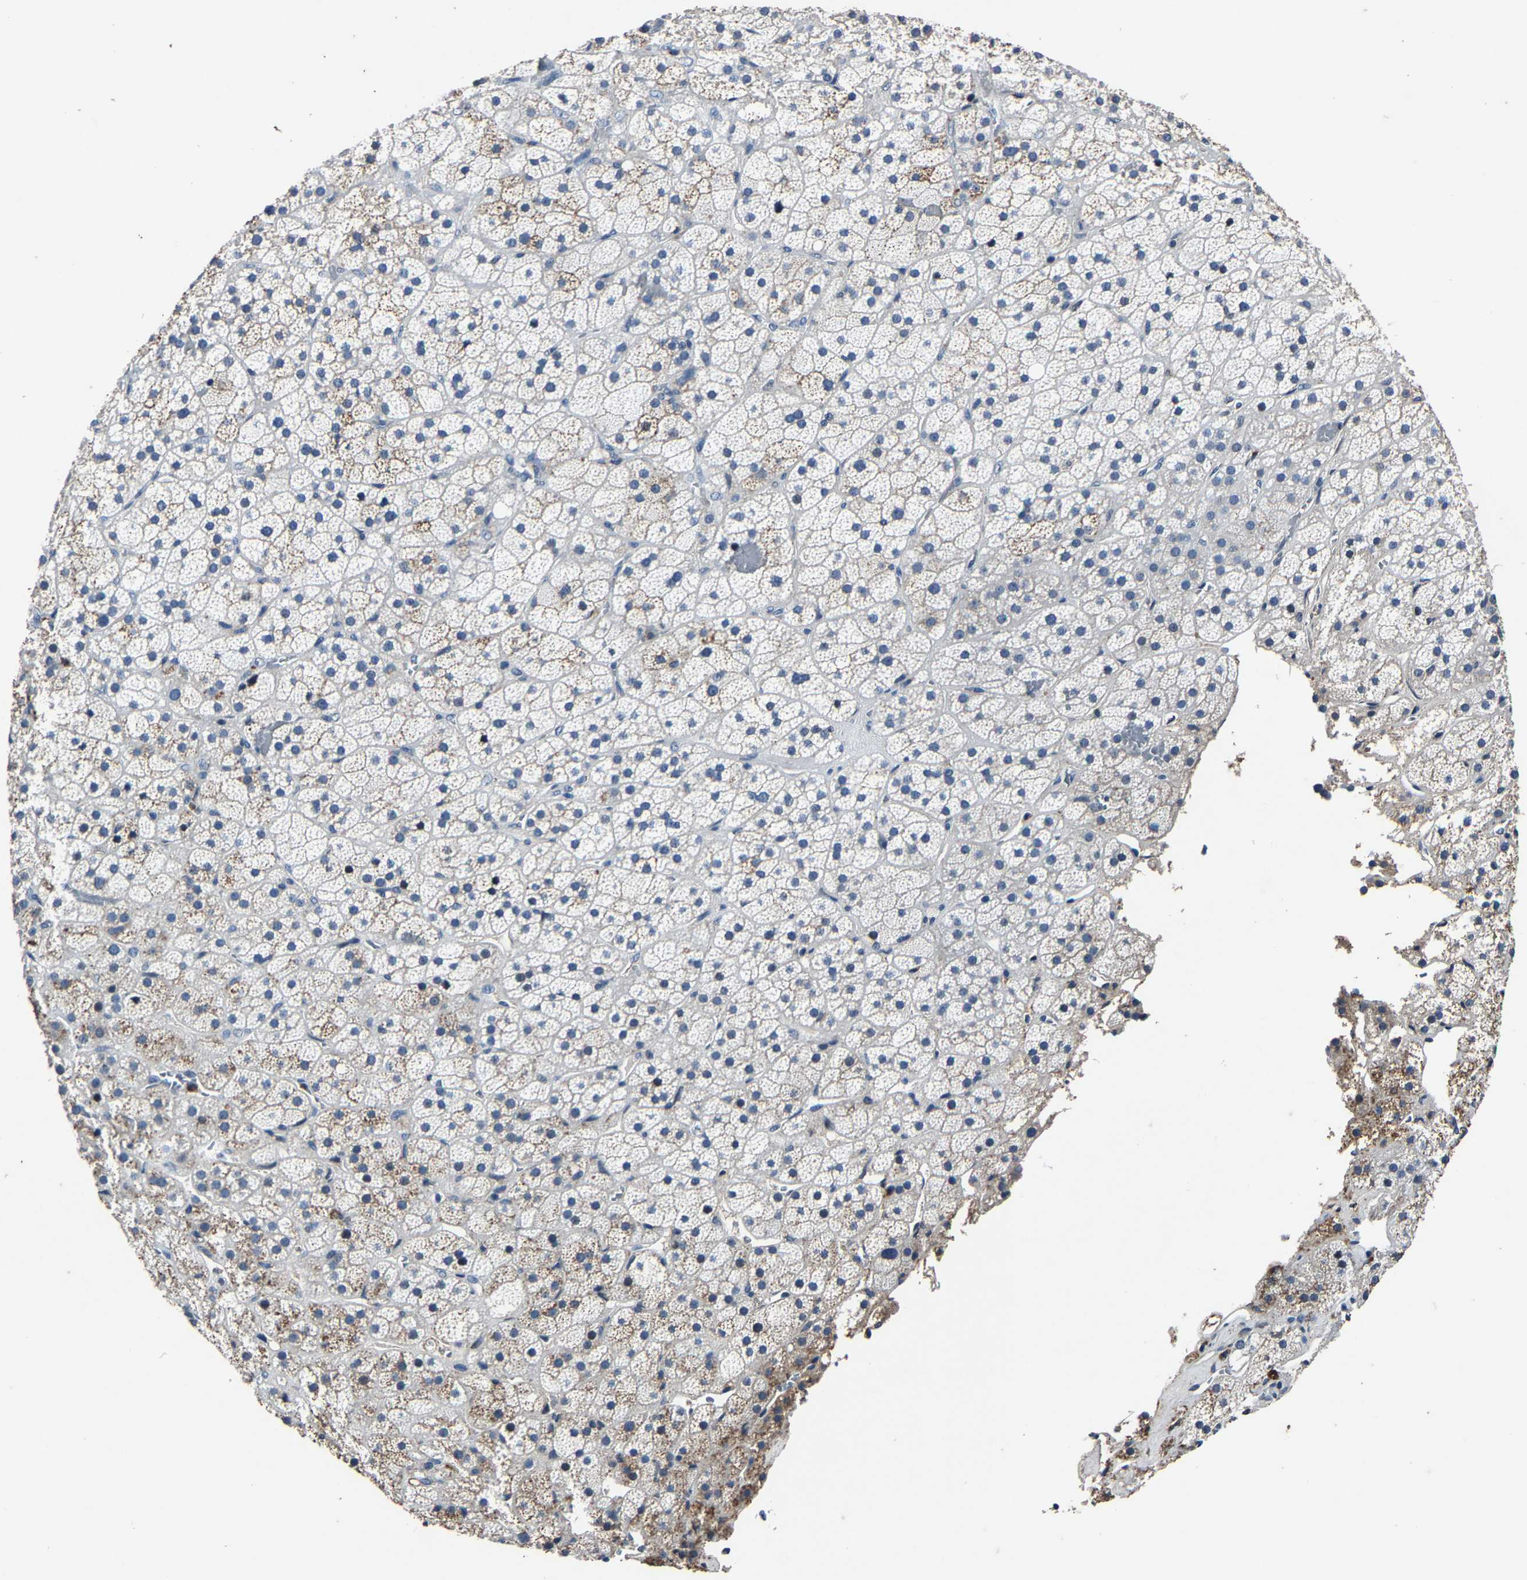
{"staining": {"intensity": "moderate", "quantity": "<25%", "location": "cytoplasmic/membranous"}, "tissue": "adrenal gland", "cell_type": "Glandular cells", "image_type": "normal", "snomed": [{"axis": "morphology", "description": "Normal tissue, NOS"}, {"axis": "topography", "description": "Adrenal gland"}], "caption": "DAB immunohistochemical staining of benign adrenal gland exhibits moderate cytoplasmic/membranous protein positivity in approximately <25% of glandular cells.", "gene": "PCNX2", "patient": {"sex": "male", "age": 57}}